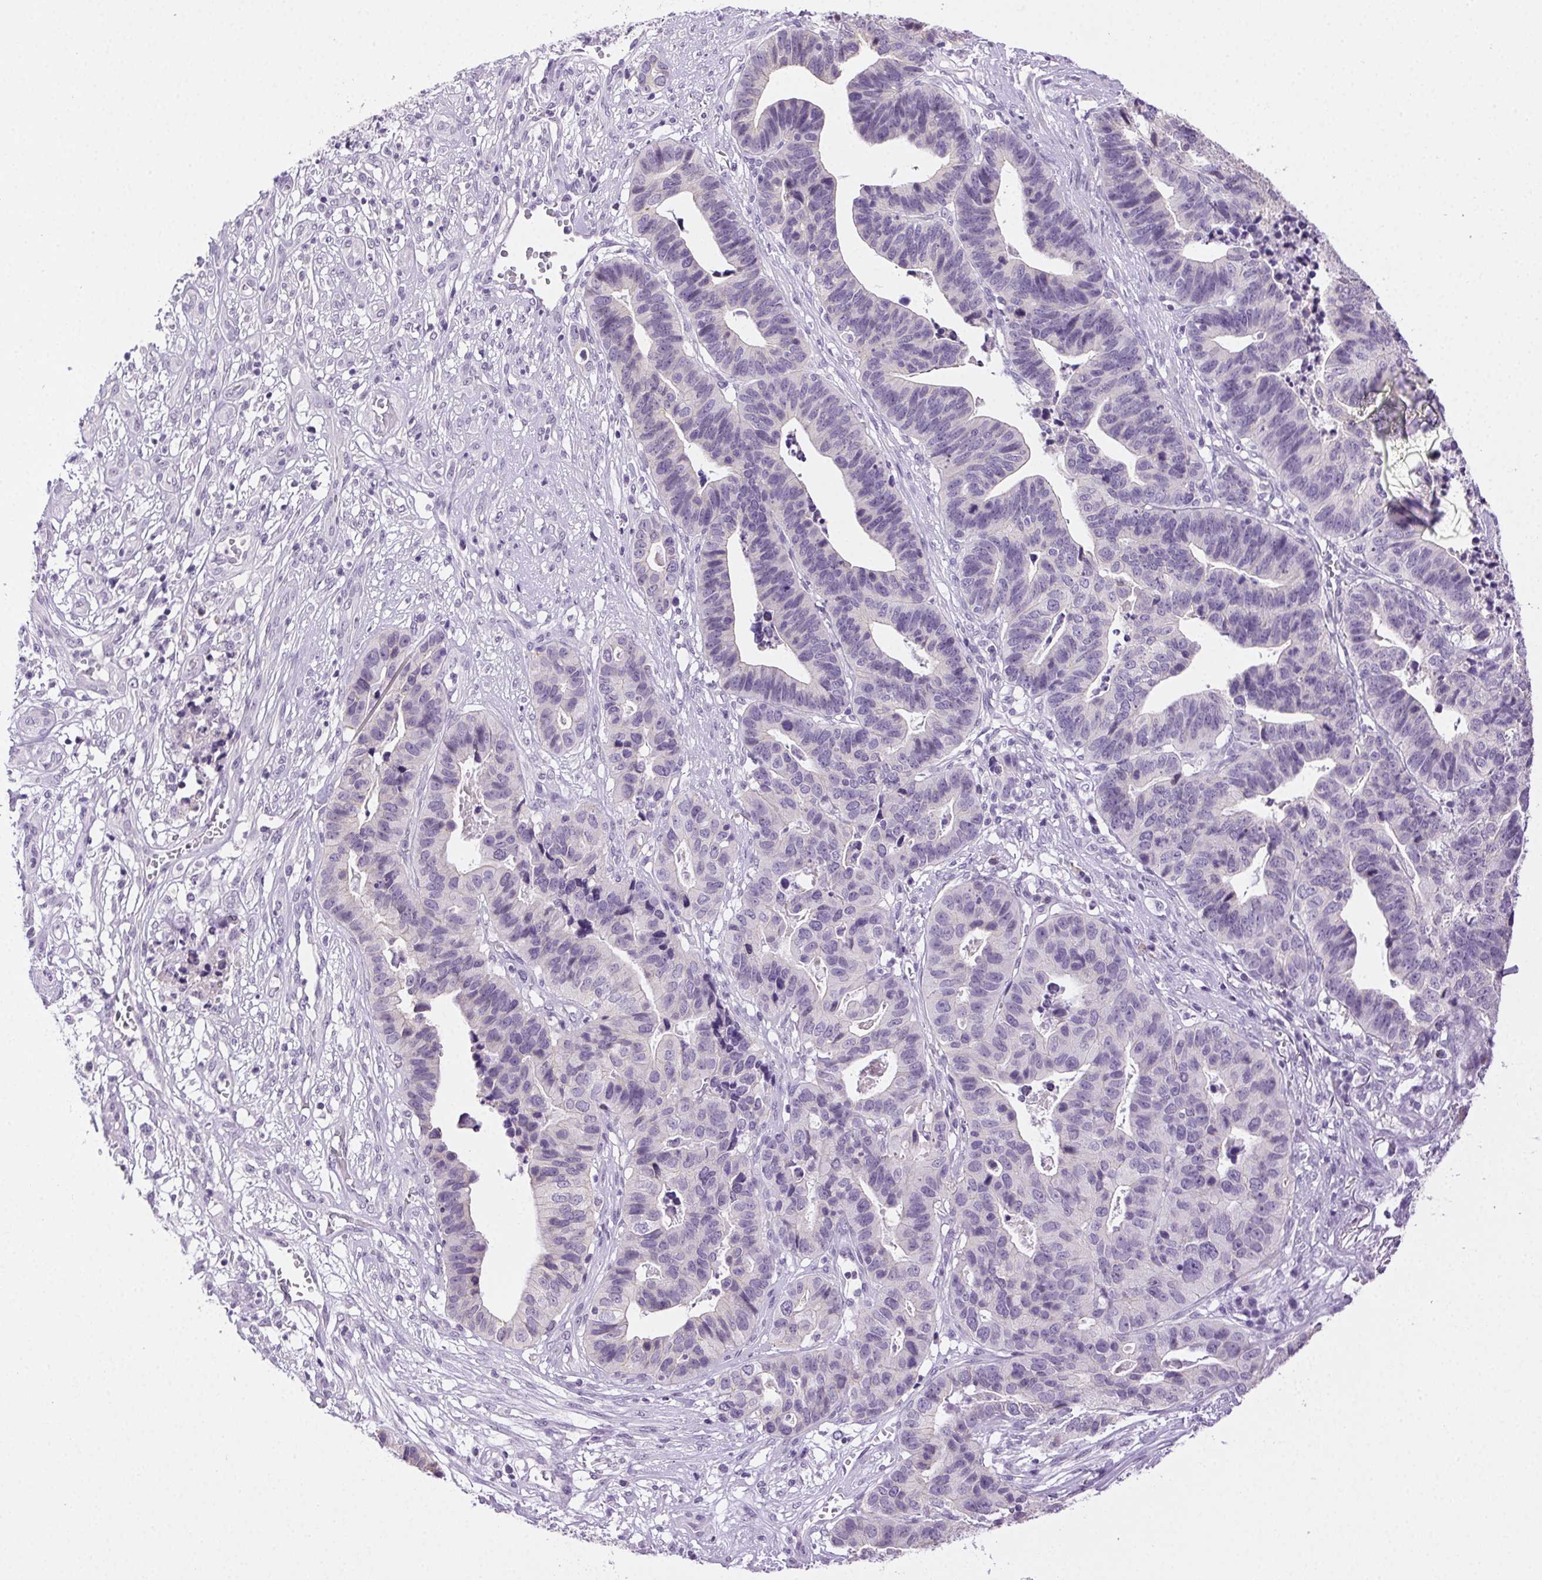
{"staining": {"intensity": "negative", "quantity": "none", "location": "none"}, "tissue": "stomach cancer", "cell_type": "Tumor cells", "image_type": "cancer", "snomed": [{"axis": "morphology", "description": "Adenocarcinoma, NOS"}, {"axis": "topography", "description": "Stomach, upper"}], "caption": "Adenocarcinoma (stomach) stained for a protein using immunohistochemistry displays no expression tumor cells.", "gene": "CLDN10", "patient": {"sex": "female", "age": 67}}